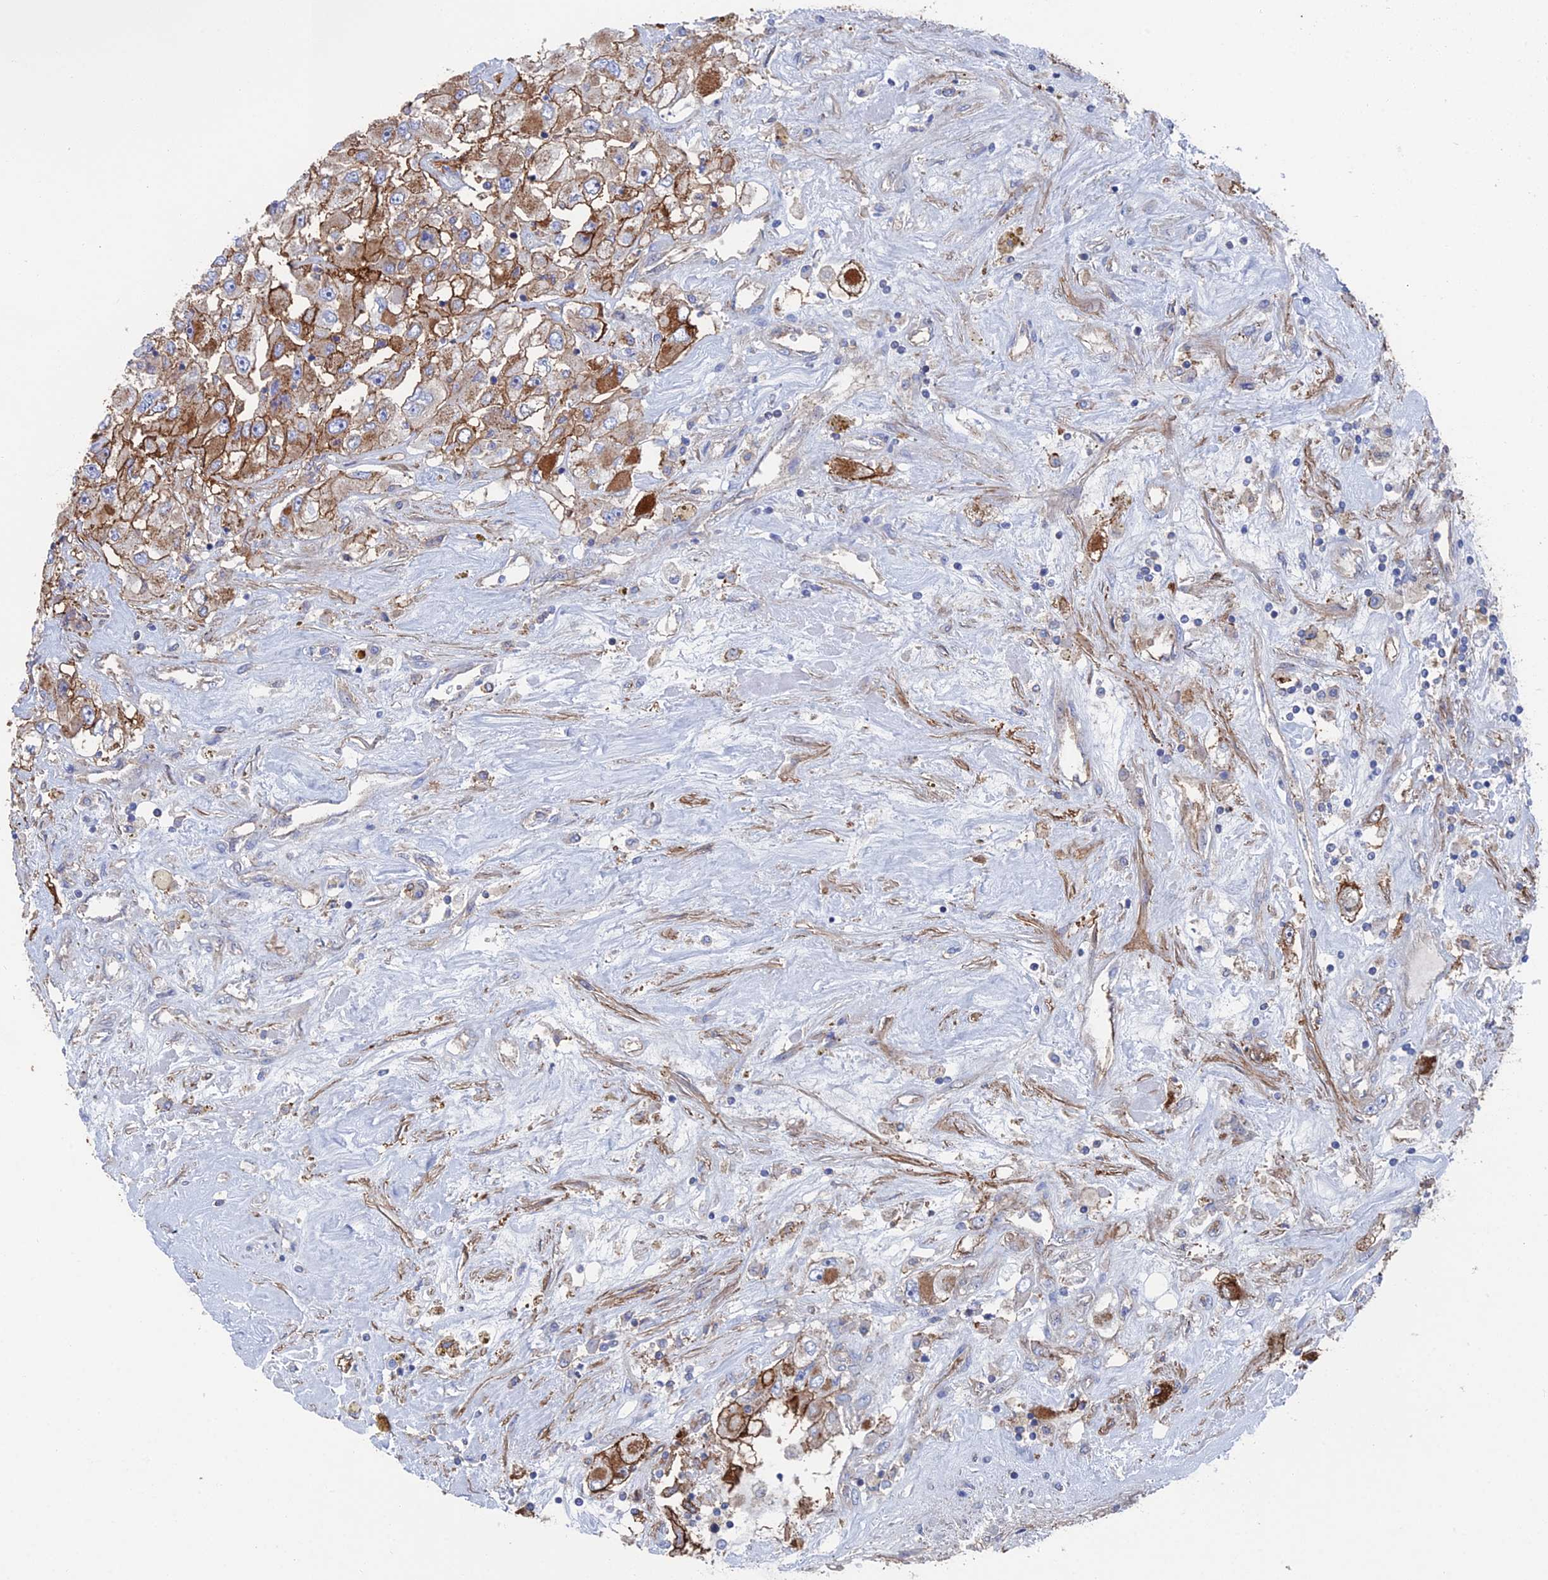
{"staining": {"intensity": "moderate", "quantity": ">75%", "location": "cytoplasmic/membranous"}, "tissue": "renal cancer", "cell_type": "Tumor cells", "image_type": "cancer", "snomed": [{"axis": "morphology", "description": "Adenocarcinoma, NOS"}, {"axis": "topography", "description": "Kidney"}], "caption": "Immunohistochemistry staining of renal cancer, which exhibits medium levels of moderate cytoplasmic/membranous expression in approximately >75% of tumor cells indicating moderate cytoplasmic/membranous protein positivity. The staining was performed using DAB (3,3'-diaminobenzidine) (brown) for protein detection and nuclei were counterstained in hematoxylin (blue).", "gene": "SNX11", "patient": {"sex": "female", "age": 52}}